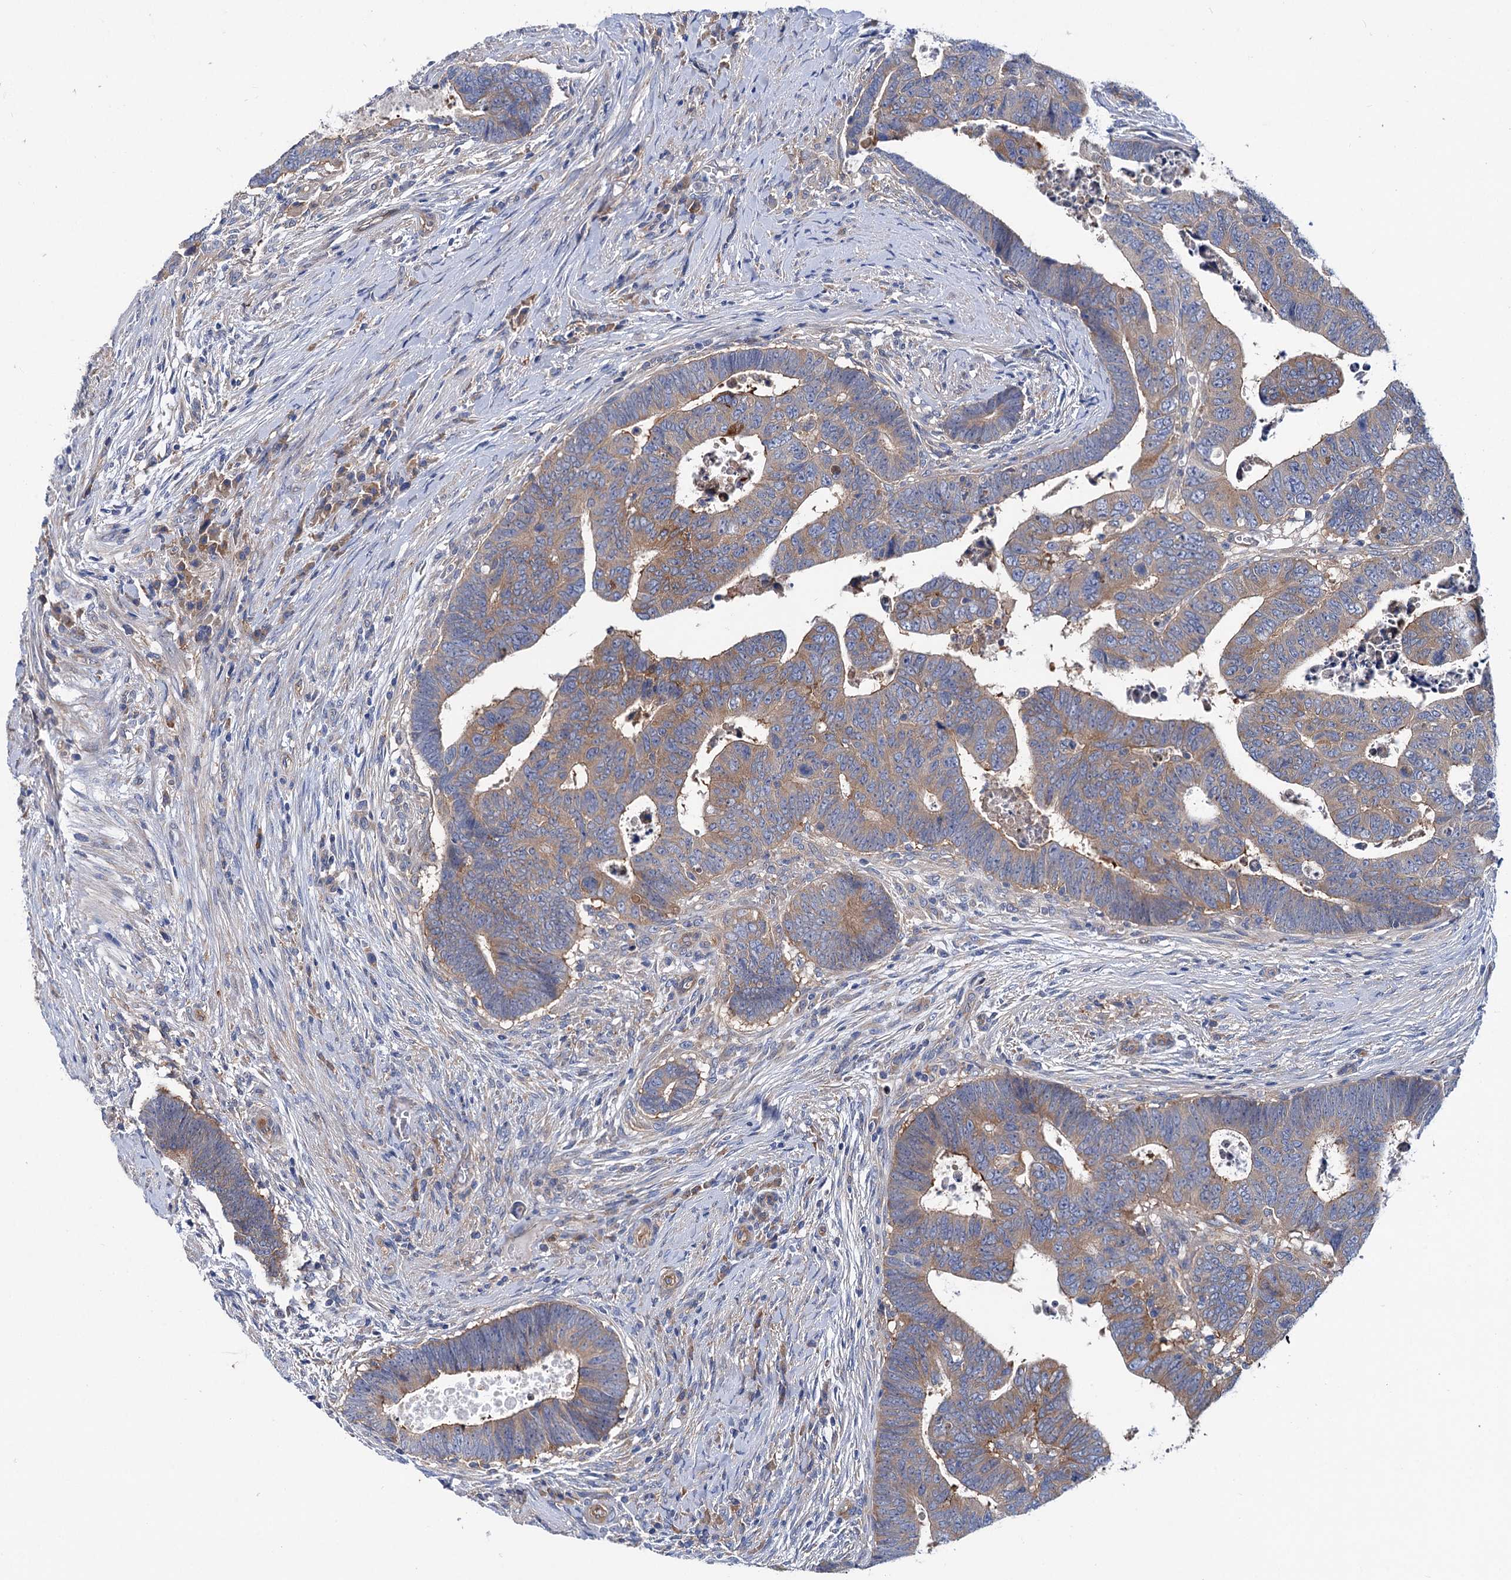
{"staining": {"intensity": "moderate", "quantity": ">75%", "location": "cytoplasmic/membranous"}, "tissue": "colorectal cancer", "cell_type": "Tumor cells", "image_type": "cancer", "snomed": [{"axis": "morphology", "description": "Normal tissue, NOS"}, {"axis": "morphology", "description": "Adenocarcinoma, NOS"}, {"axis": "topography", "description": "Rectum"}], "caption": "Protein expression analysis of colorectal cancer displays moderate cytoplasmic/membranous expression in about >75% of tumor cells. The protein of interest is stained brown, and the nuclei are stained in blue (DAB (3,3'-diaminobenzidine) IHC with brightfield microscopy, high magnification).", "gene": "TRIM55", "patient": {"sex": "female", "age": 65}}